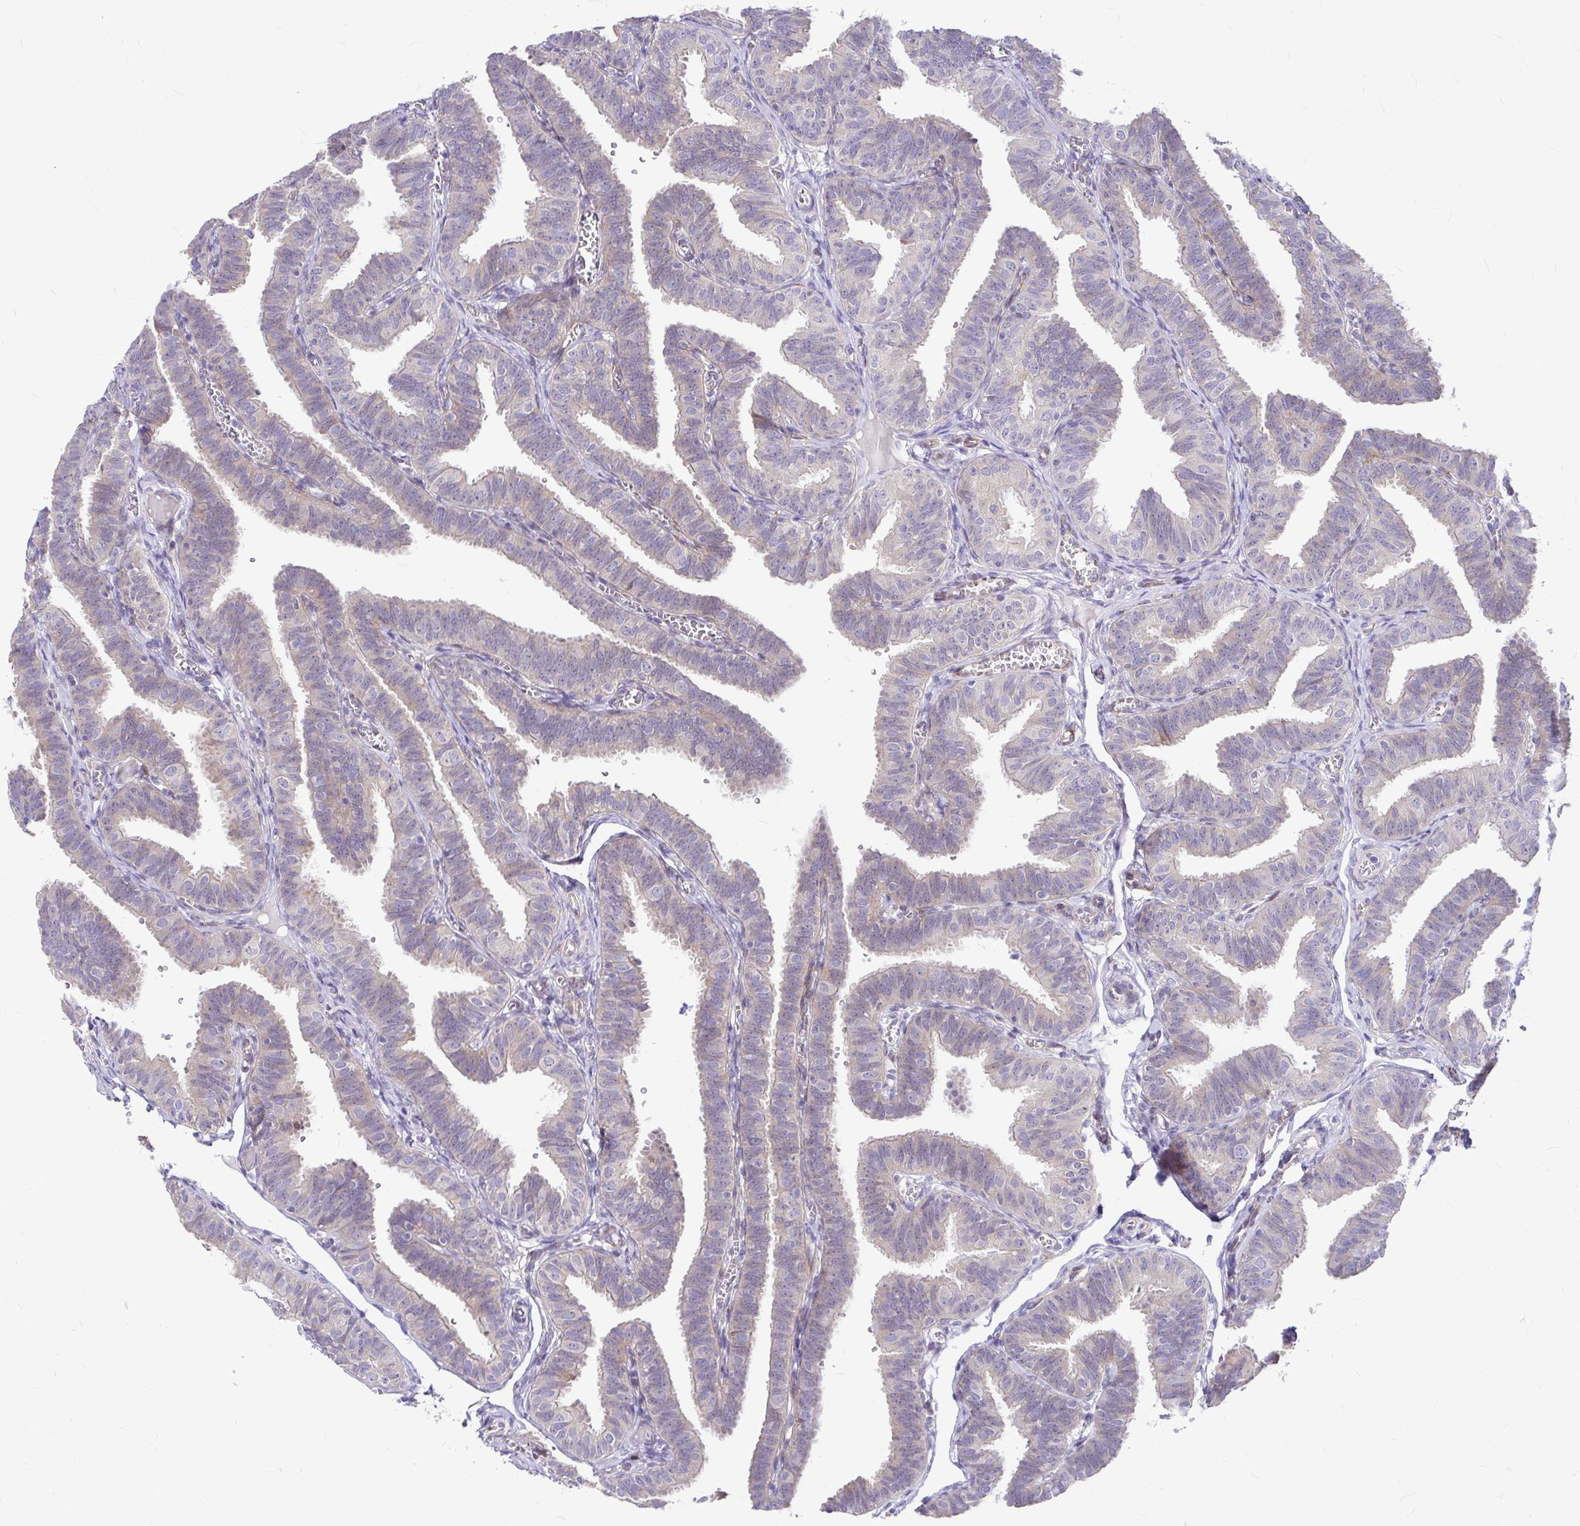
{"staining": {"intensity": "weak", "quantity": "<25%", "location": "cytoplasmic/membranous"}, "tissue": "fallopian tube", "cell_type": "Glandular cells", "image_type": "normal", "snomed": [{"axis": "morphology", "description": "Normal tissue, NOS"}, {"axis": "topography", "description": "Fallopian tube"}], "caption": "The photomicrograph exhibits no significant positivity in glandular cells of fallopian tube.", "gene": "GABBR2", "patient": {"sex": "female", "age": 25}}